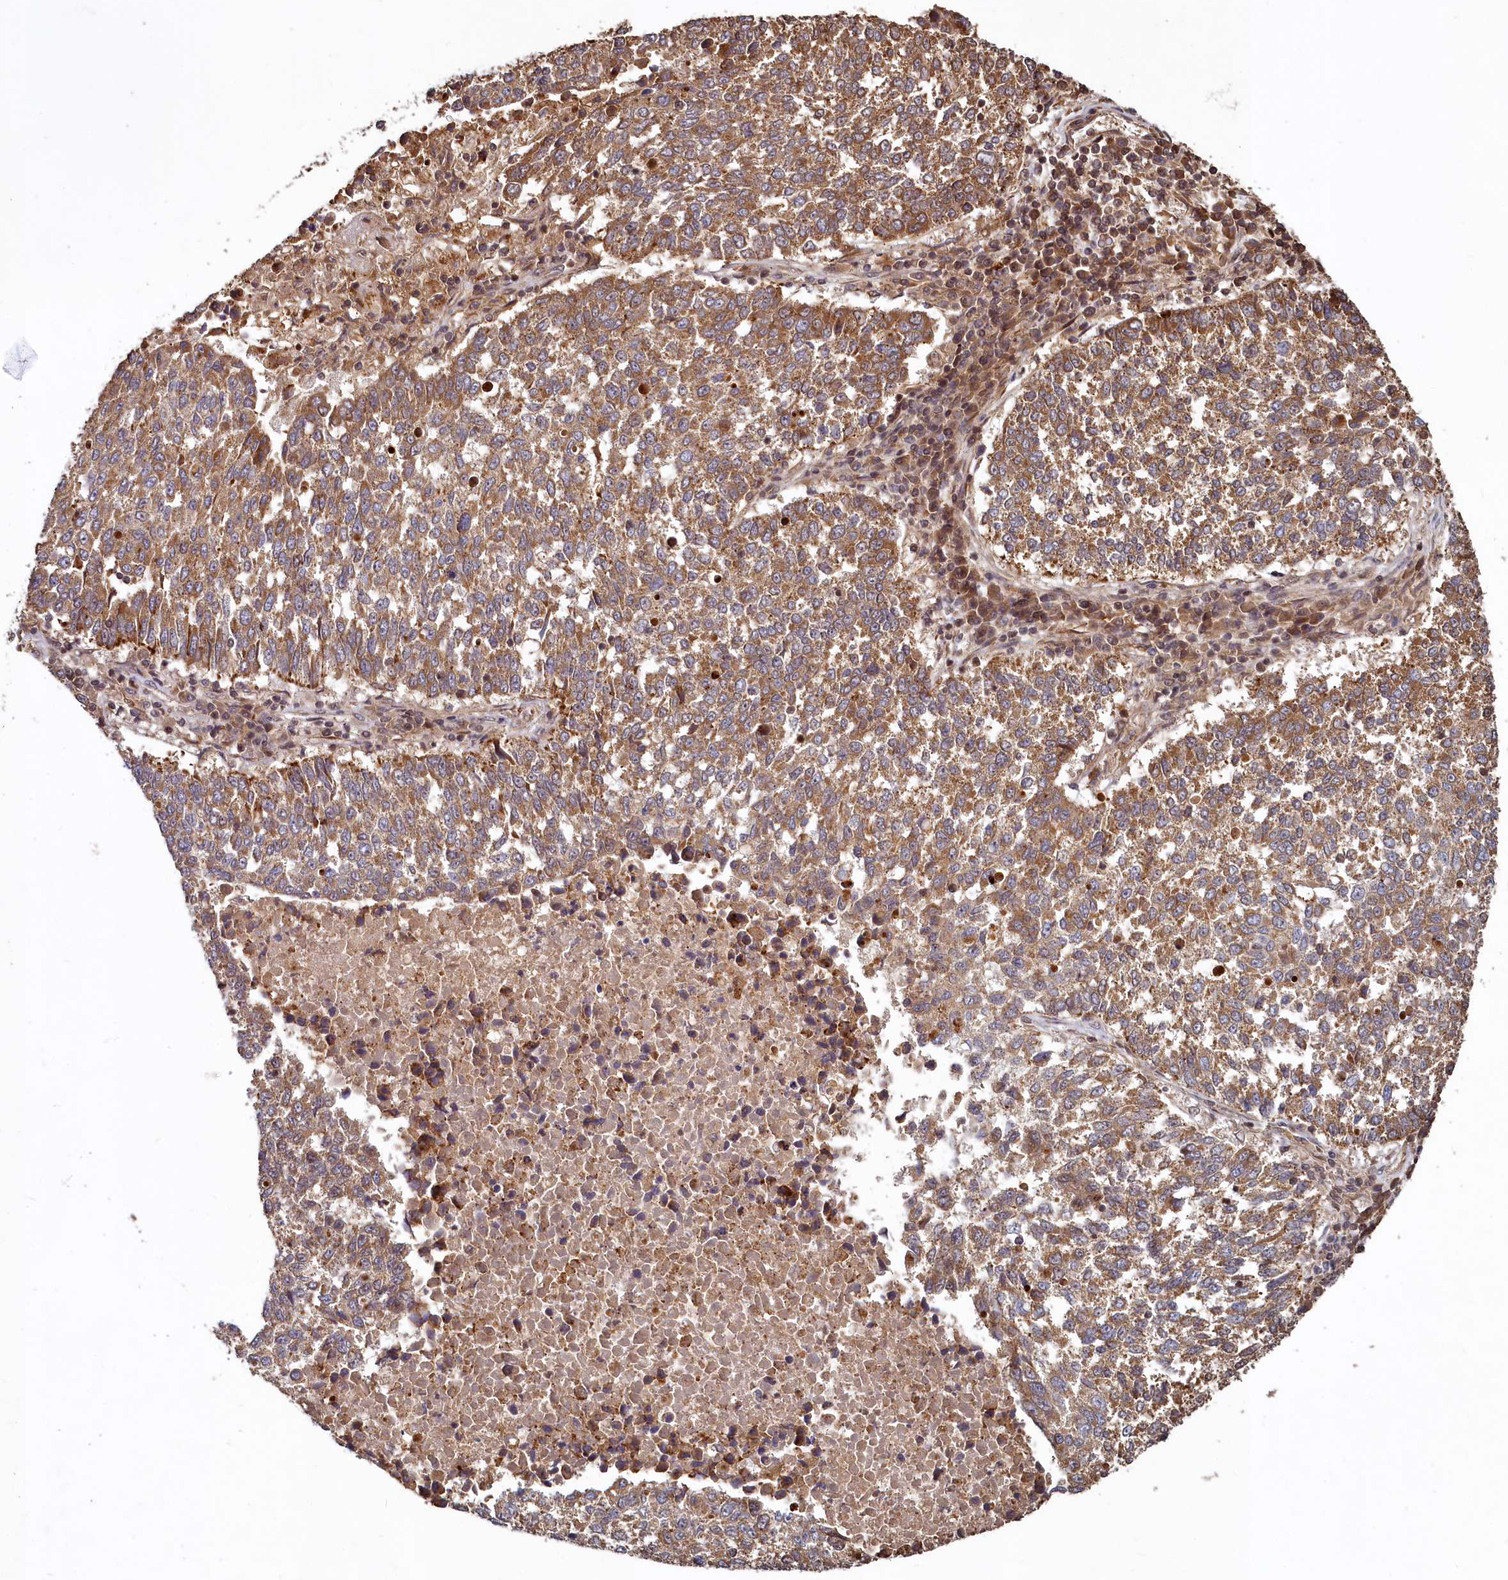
{"staining": {"intensity": "moderate", "quantity": ">75%", "location": "cytoplasmic/membranous"}, "tissue": "lung cancer", "cell_type": "Tumor cells", "image_type": "cancer", "snomed": [{"axis": "morphology", "description": "Squamous cell carcinoma, NOS"}, {"axis": "topography", "description": "Lung"}], "caption": "A micrograph showing moderate cytoplasmic/membranous positivity in about >75% of tumor cells in lung cancer (squamous cell carcinoma), as visualized by brown immunohistochemical staining.", "gene": "TRIM23", "patient": {"sex": "male", "age": 73}}